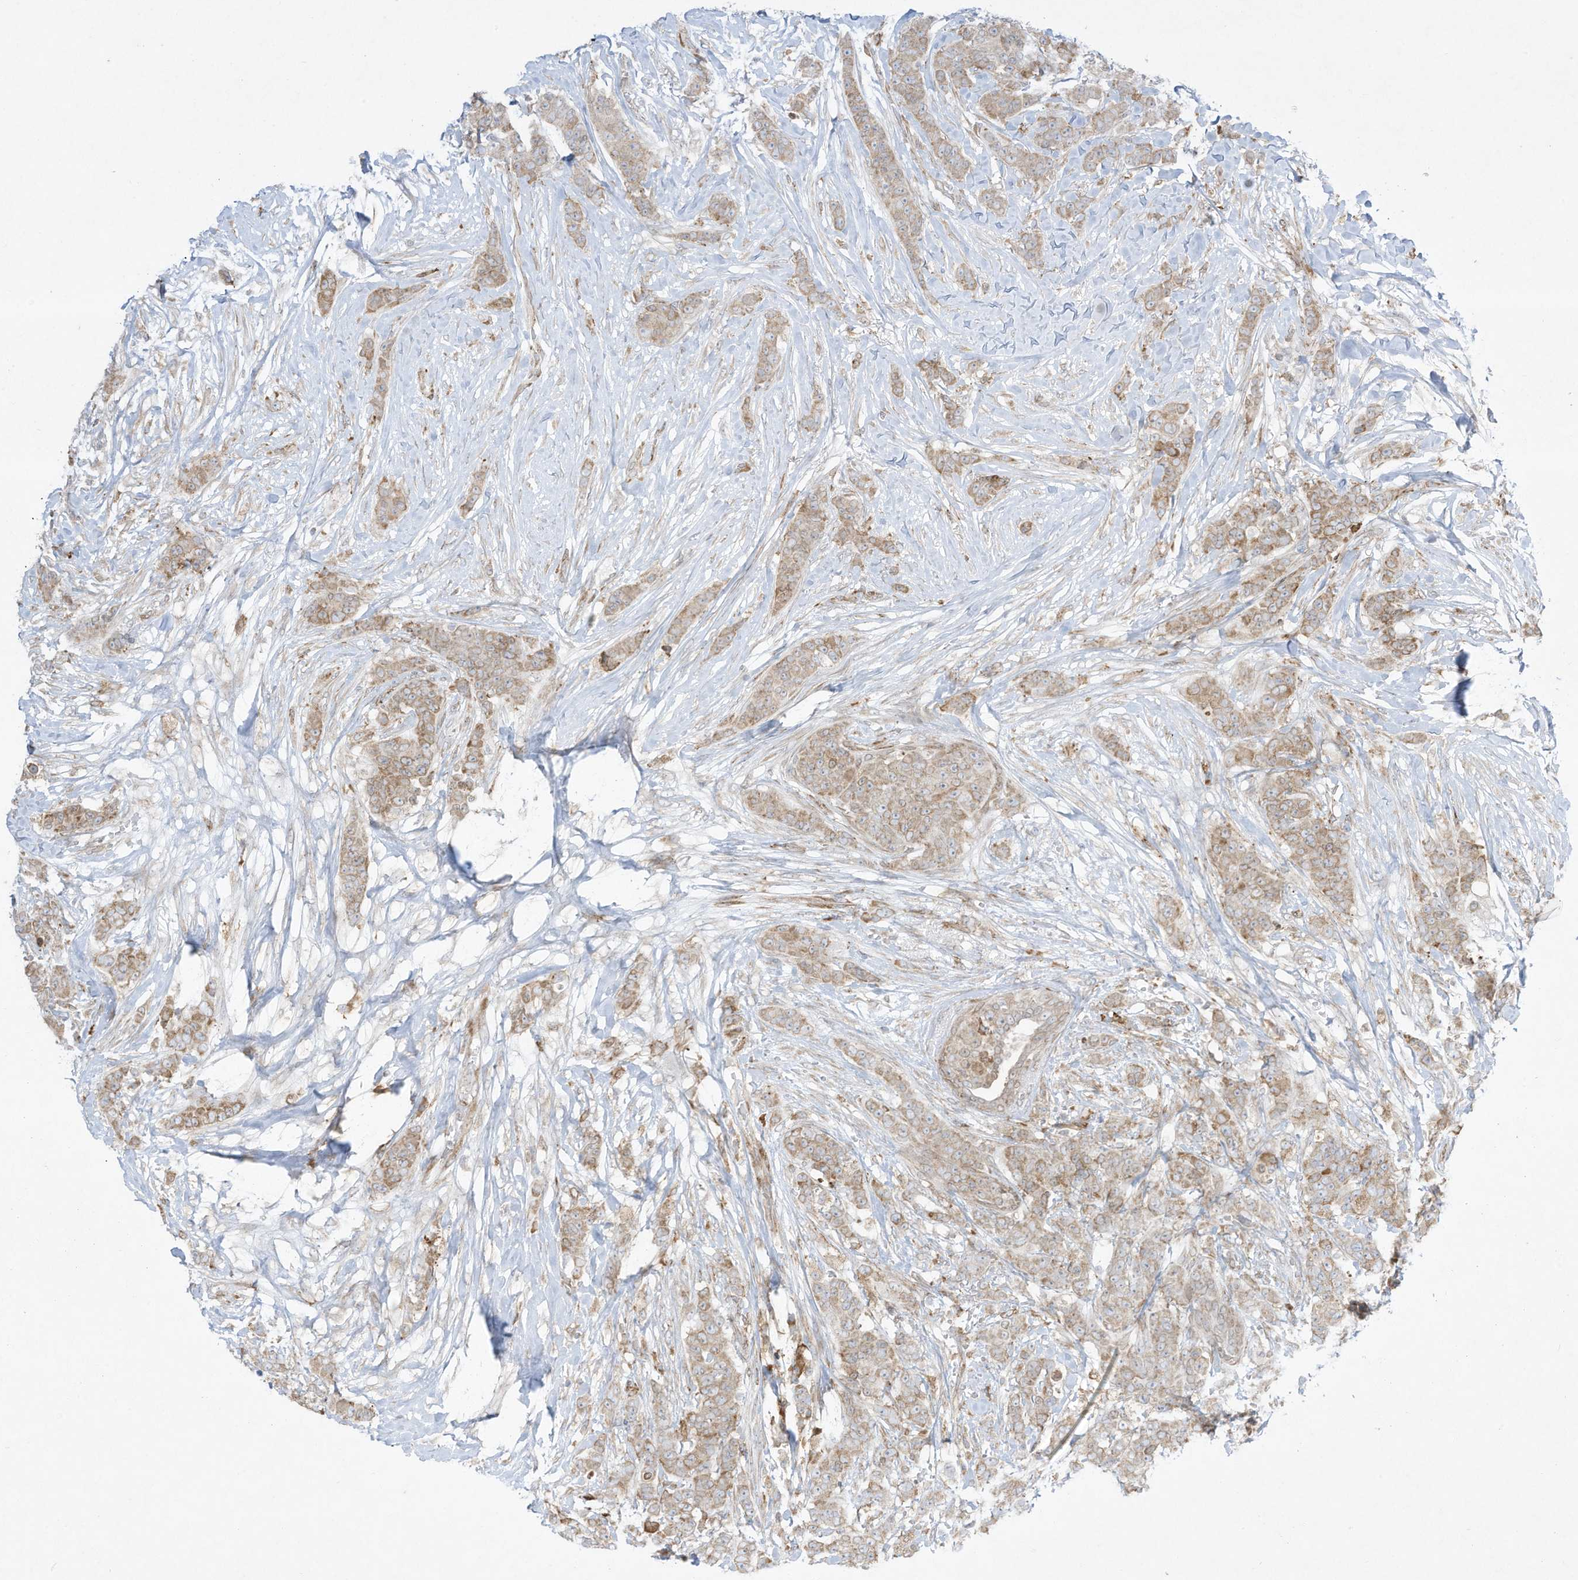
{"staining": {"intensity": "weak", "quantity": ">75%", "location": "cytoplasmic/membranous"}, "tissue": "breast cancer", "cell_type": "Tumor cells", "image_type": "cancer", "snomed": [{"axis": "morphology", "description": "Duct carcinoma"}, {"axis": "topography", "description": "Breast"}], "caption": "Infiltrating ductal carcinoma (breast) stained with a protein marker shows weak staining in tumor cells.", "gene": "PTK6", "patient": {"sex": "female", "age": 40}}